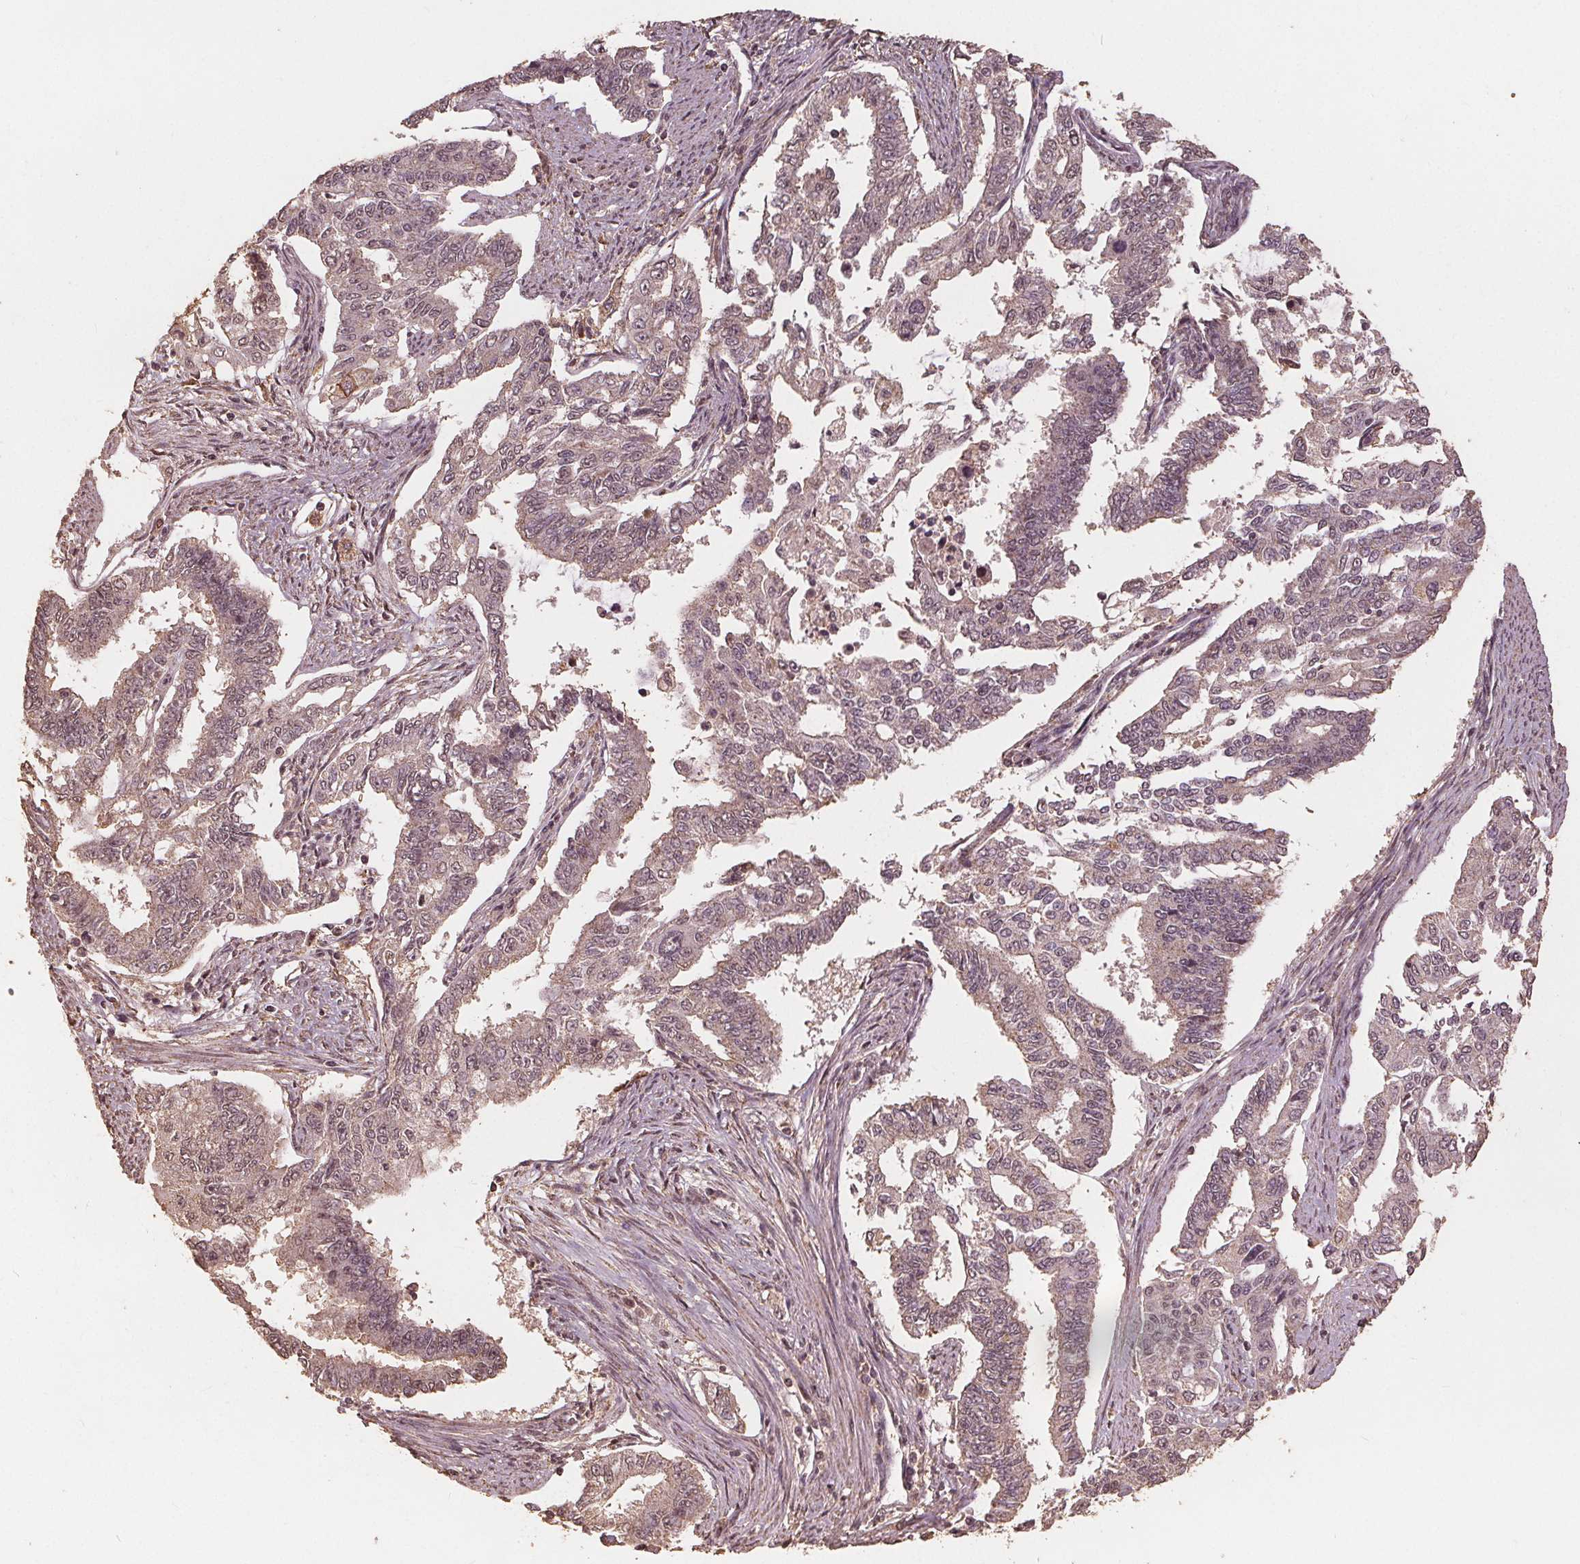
{"staining": {"intensity": "weak", "quantity": "<25%", "location": "nuclear"}, "tissue": "endometrial cancer", "cell_type": "Tumor cells", "image_type": "cancer", "snomed": [{"axis": "morphology", "description": "Adenocarcinoma, NOS"}, {"axis": "topography", "description": "Uterus"}], "caption": "Immunohistochemistry of human endometrial adenocarcinoma exhibits no staining in tumor cells.", "gene": "DSG3", "patient": {"sex": "female", "age": 59}}